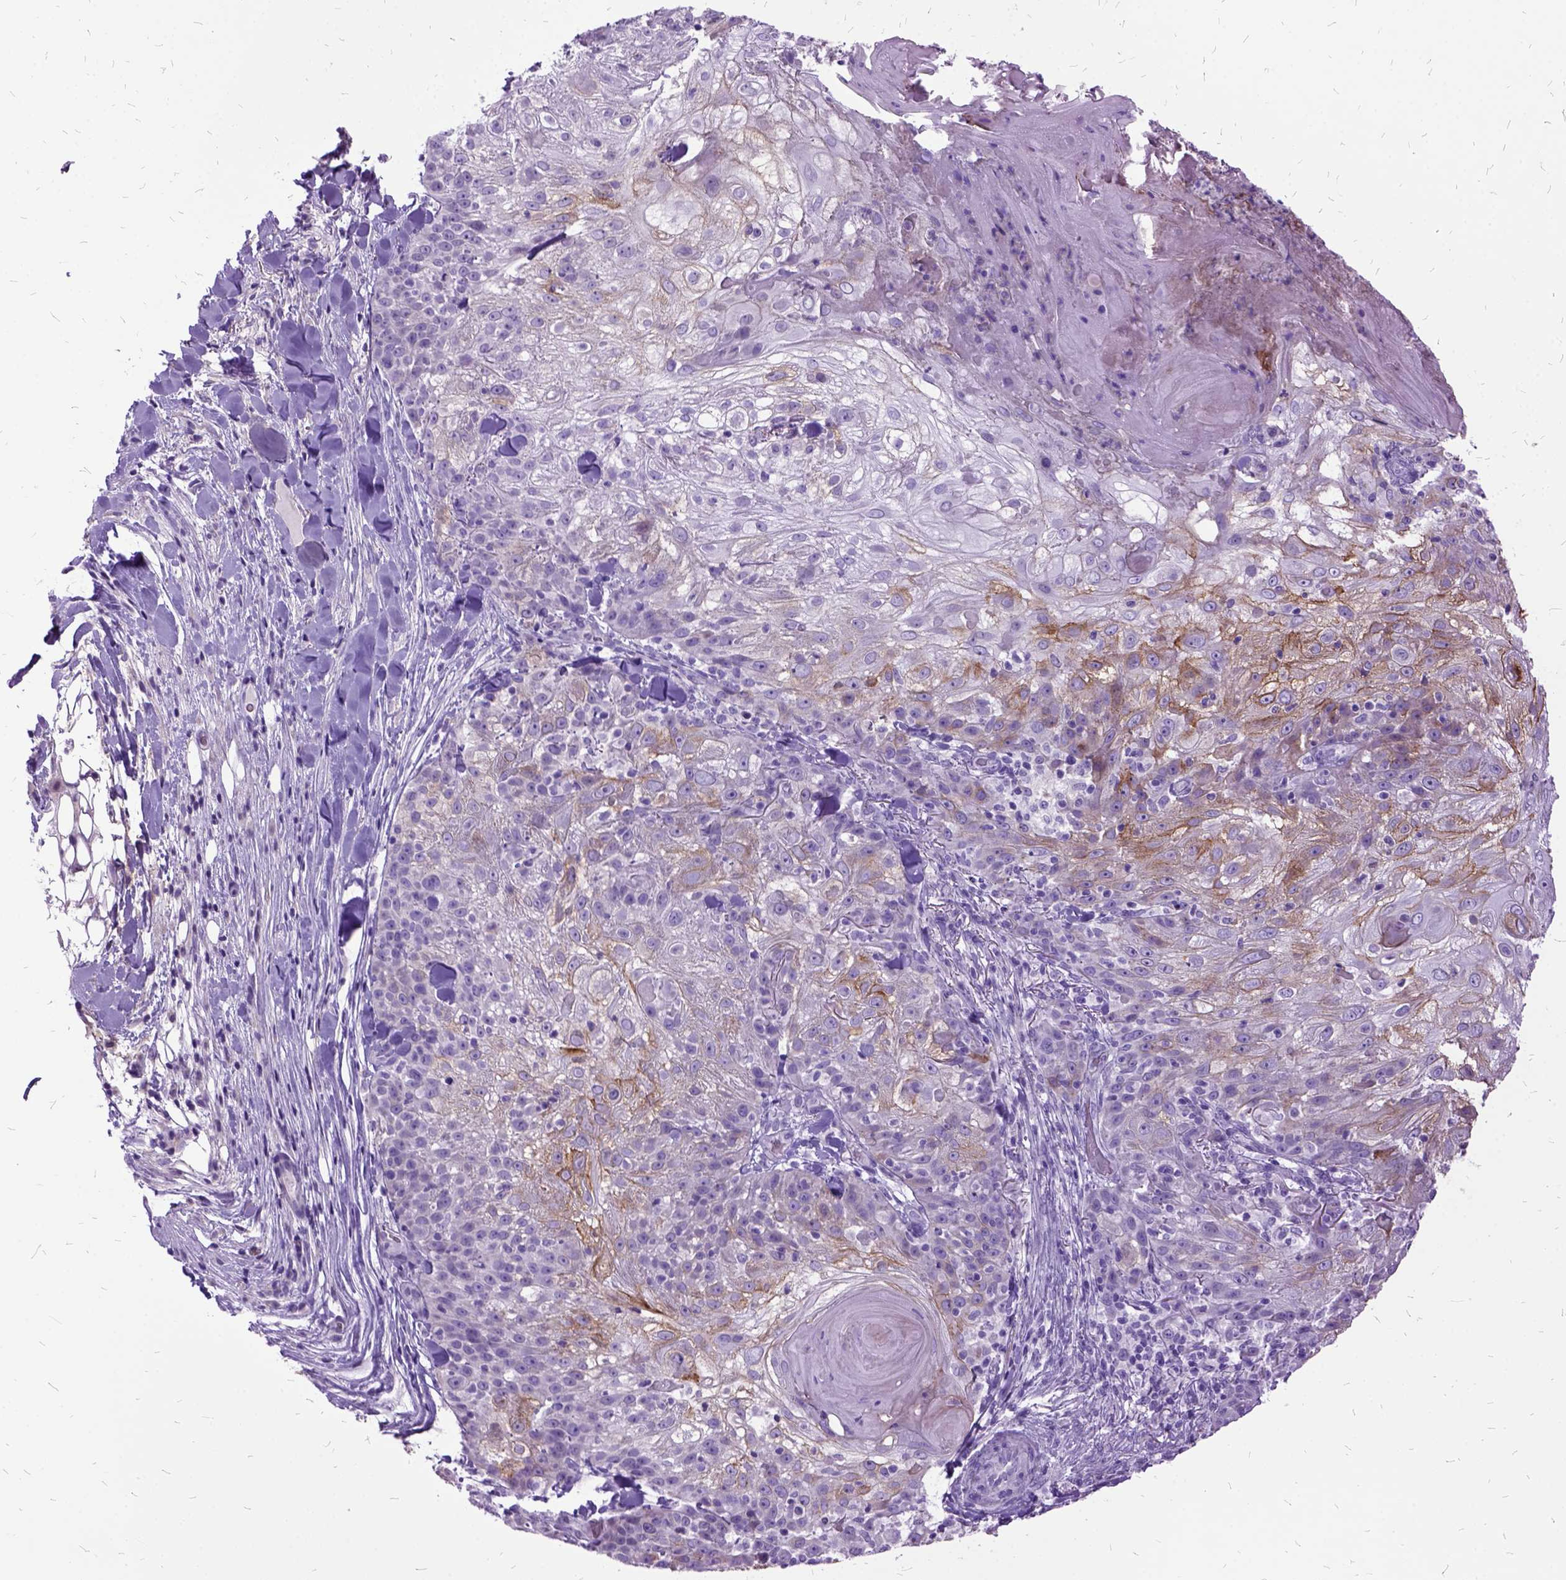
{"staining": {"intensity": "moderate", "quantity": "<25%", "location": "cytoplasmic/membranous"}, "tissue": "skin cancer", "cell_type": "Tumor cells", "image_type": "cancer", "snomed": [{"axis": "morphology", "description": "Normal tissue, NOS"}, {"axis": "morphology", "description": "Squamous cell carcinoma, NOS"}, {"axis": "topography", "description": "Skin"}], "caption": "Skin cancer (squamous cell carcinoma) stained with a protein marker demonstrates moderate staining in tumor cells.", "gene": "MME", "patient": {"sex": "female", "age": 83}}